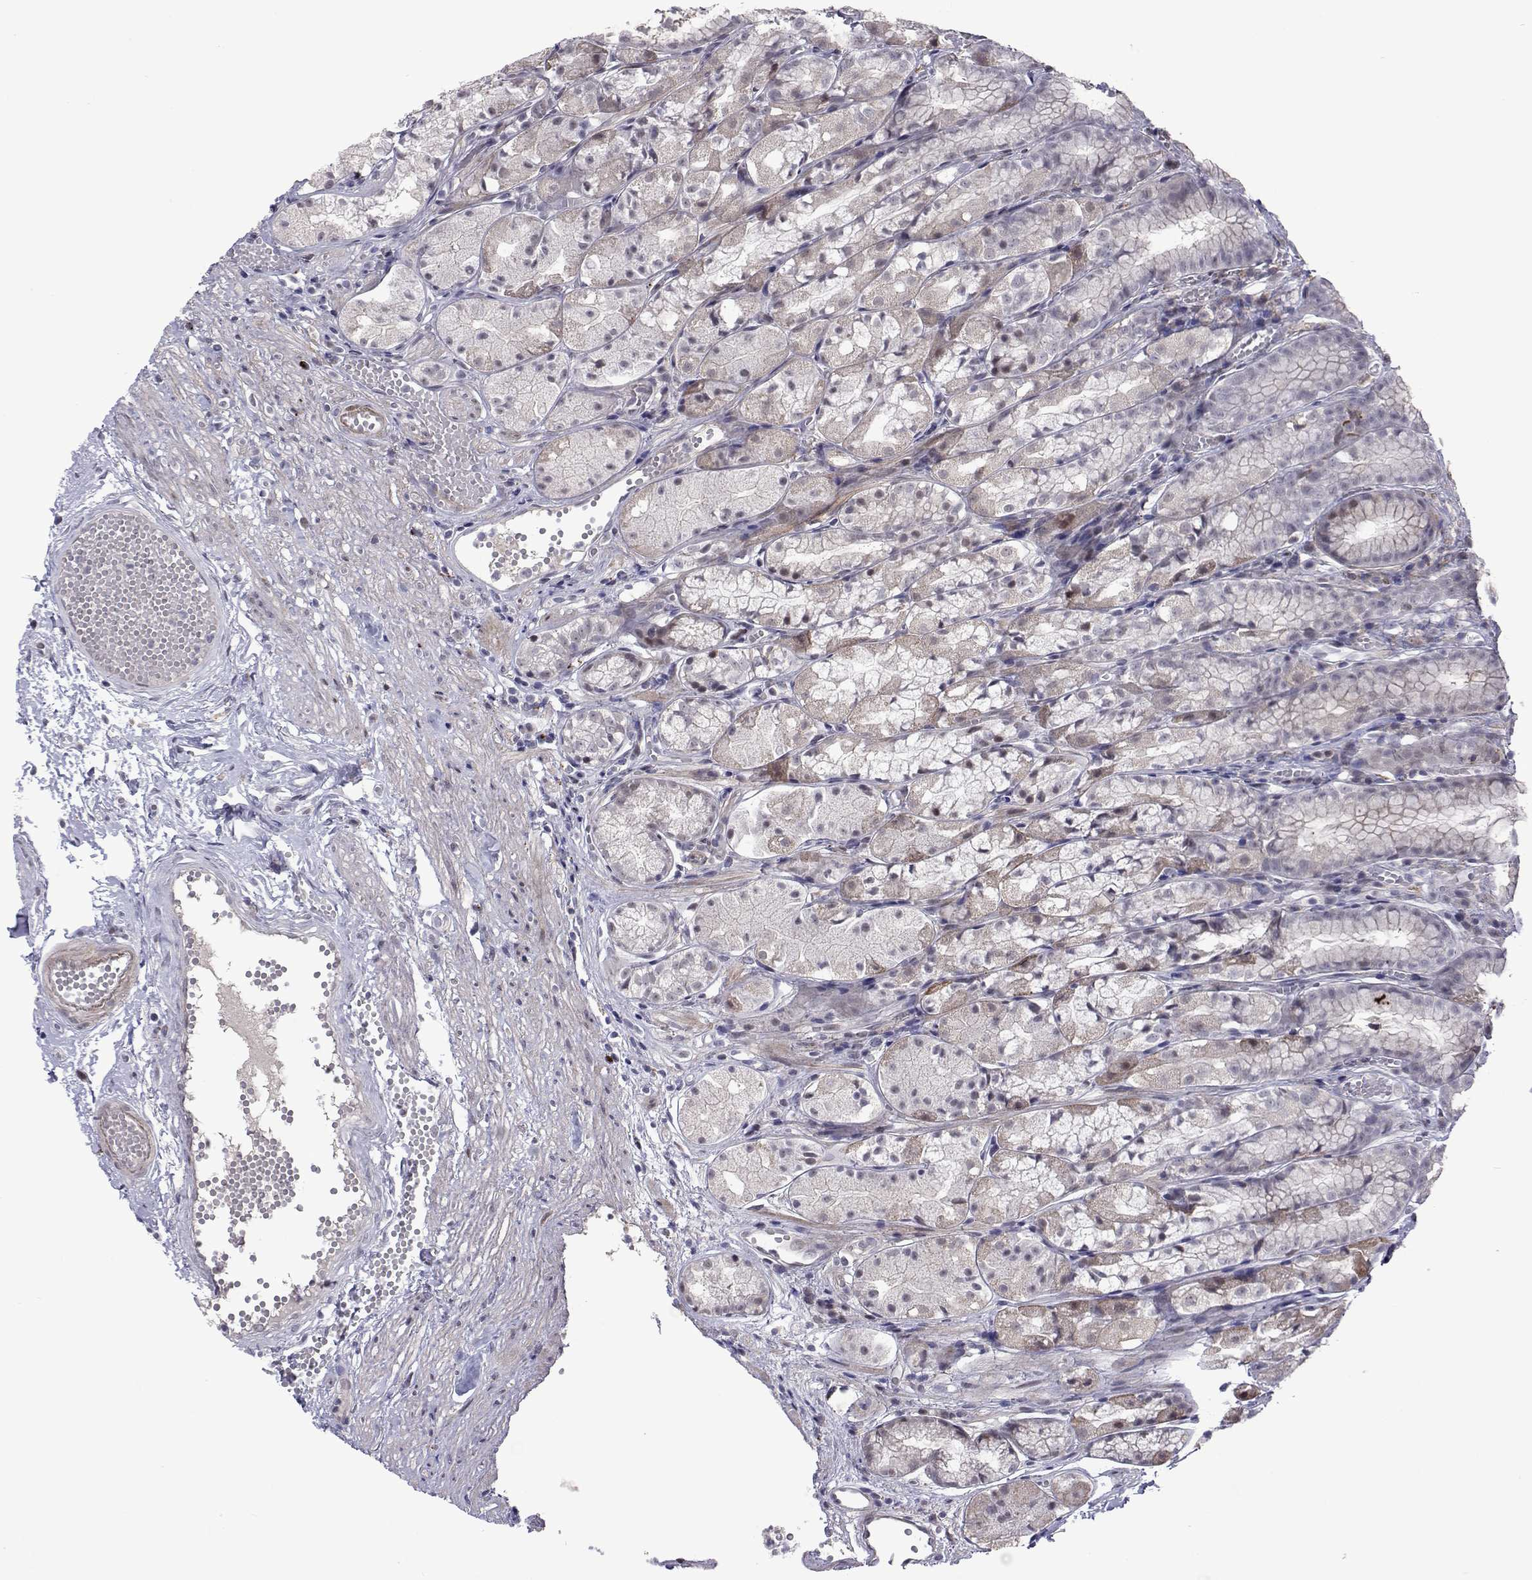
{"staining": {"intensity": "weak", "quantity": "<25%", "location": "cytoplasmic/membranous"}, "tissue": "stomach", "cell_type": "Glandular cells", "image_type": "normal", "snomed": [{"axis": "morphology", "description": "Normal tissue, NOS"}, {"axis": "topography", "description": "Stomach"}], "caption": "Histopathology image shows no significant protein staining in glandular cells of unremarkable stomach.", "gene": "EFCAB3", "patient": {"sex": "male", "age": 70}}